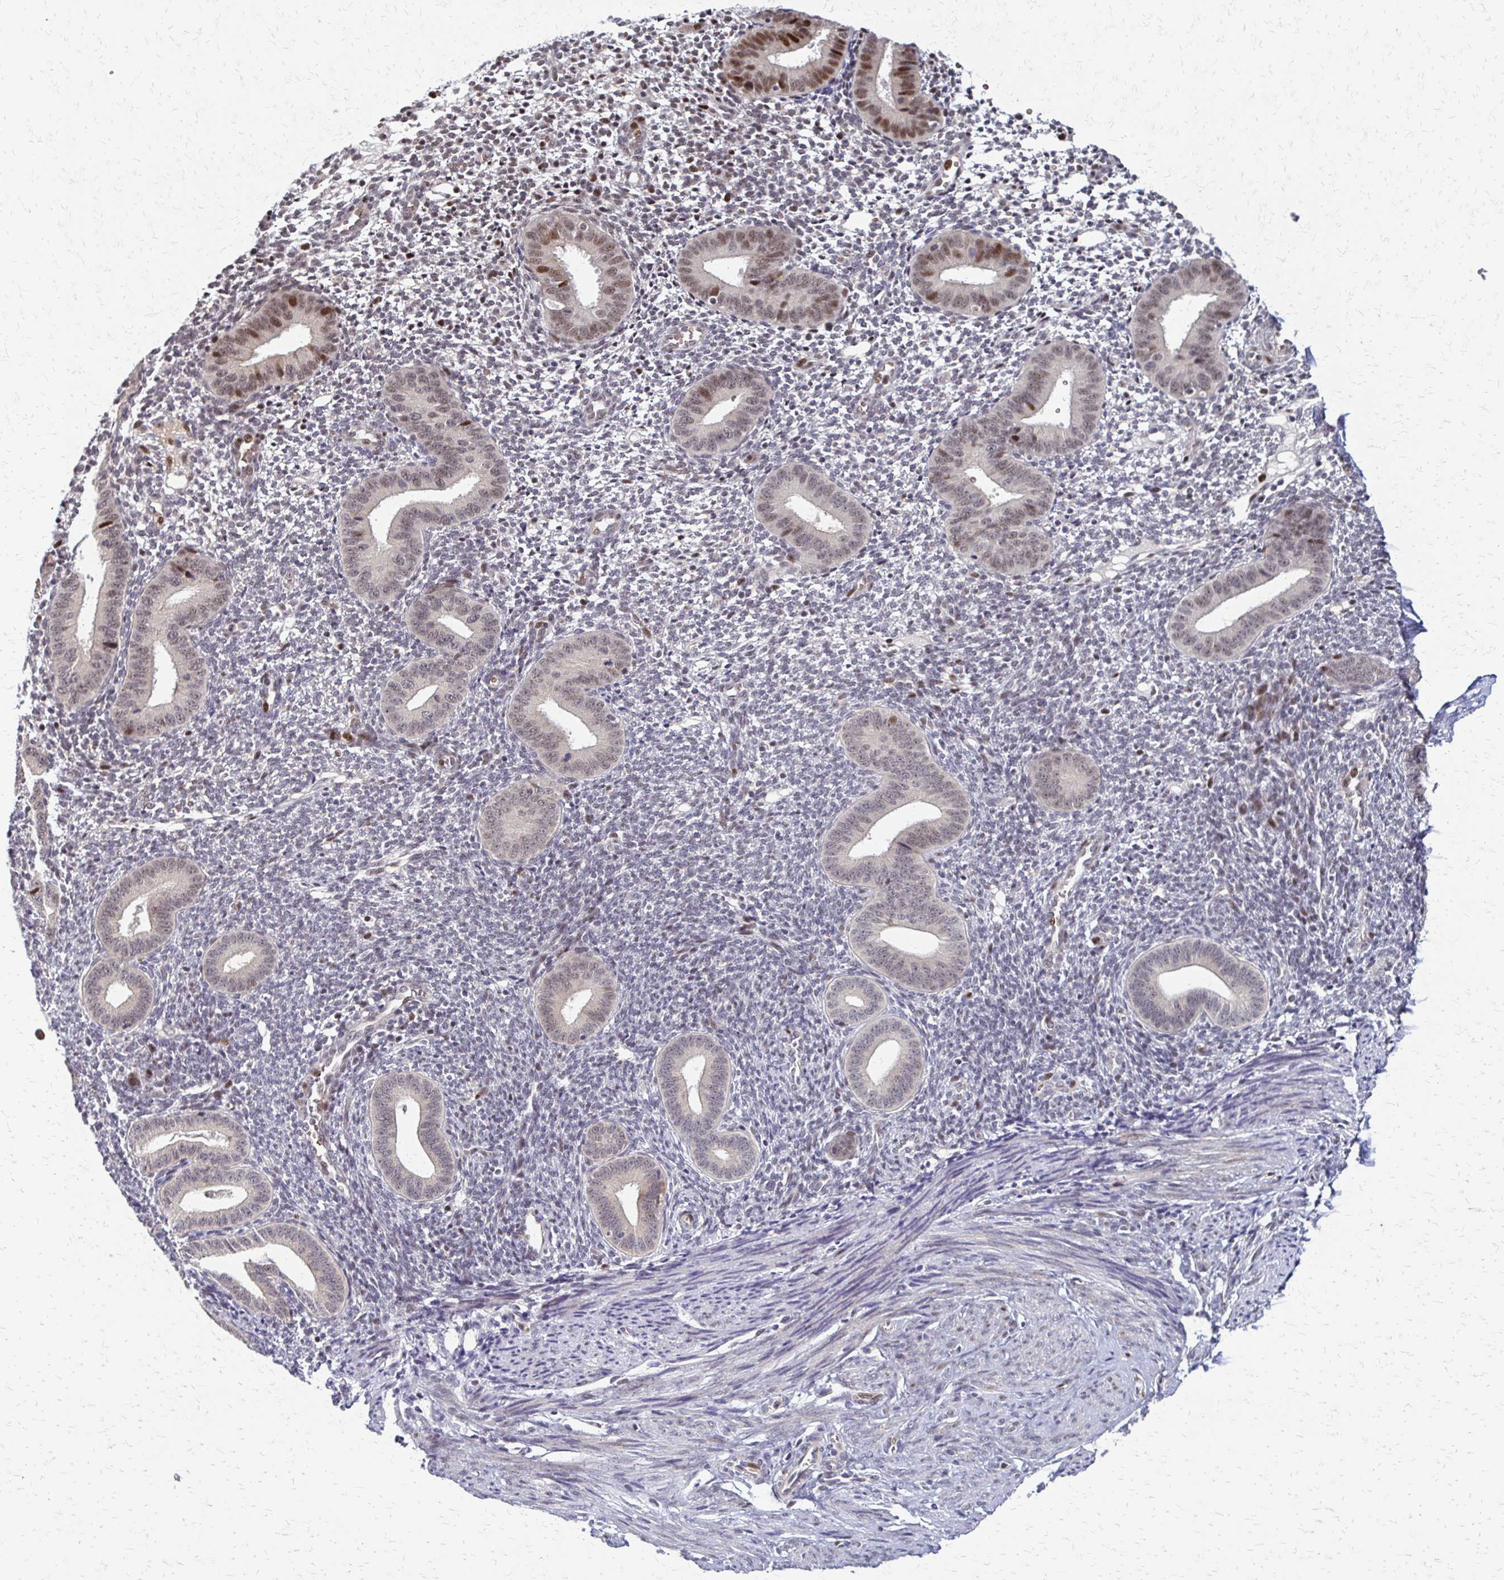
{"staining": {"intensity": "strong", "quantity": "<25%", "location": "nuclear"}, "tissue": "endometrium", "cell_type": "Cells in endometrial stroma", "image_type": "normal", "snomed": [{"axis": "morphology", "description": "Normal tissue, NOS"}, {"axis": "topography", "description": "Endometrium"}], "caption": "Immunohistochemical staining of unremarkable endometrium demonstrates <25% levels of strong nuclear protein staining in approximately <25% of cells in endometrial stroma. (DAB IHC with brightfield microscopy, high magnification).", "gene": "TRIR", "patient": {"sex": "female", "age": 40}}